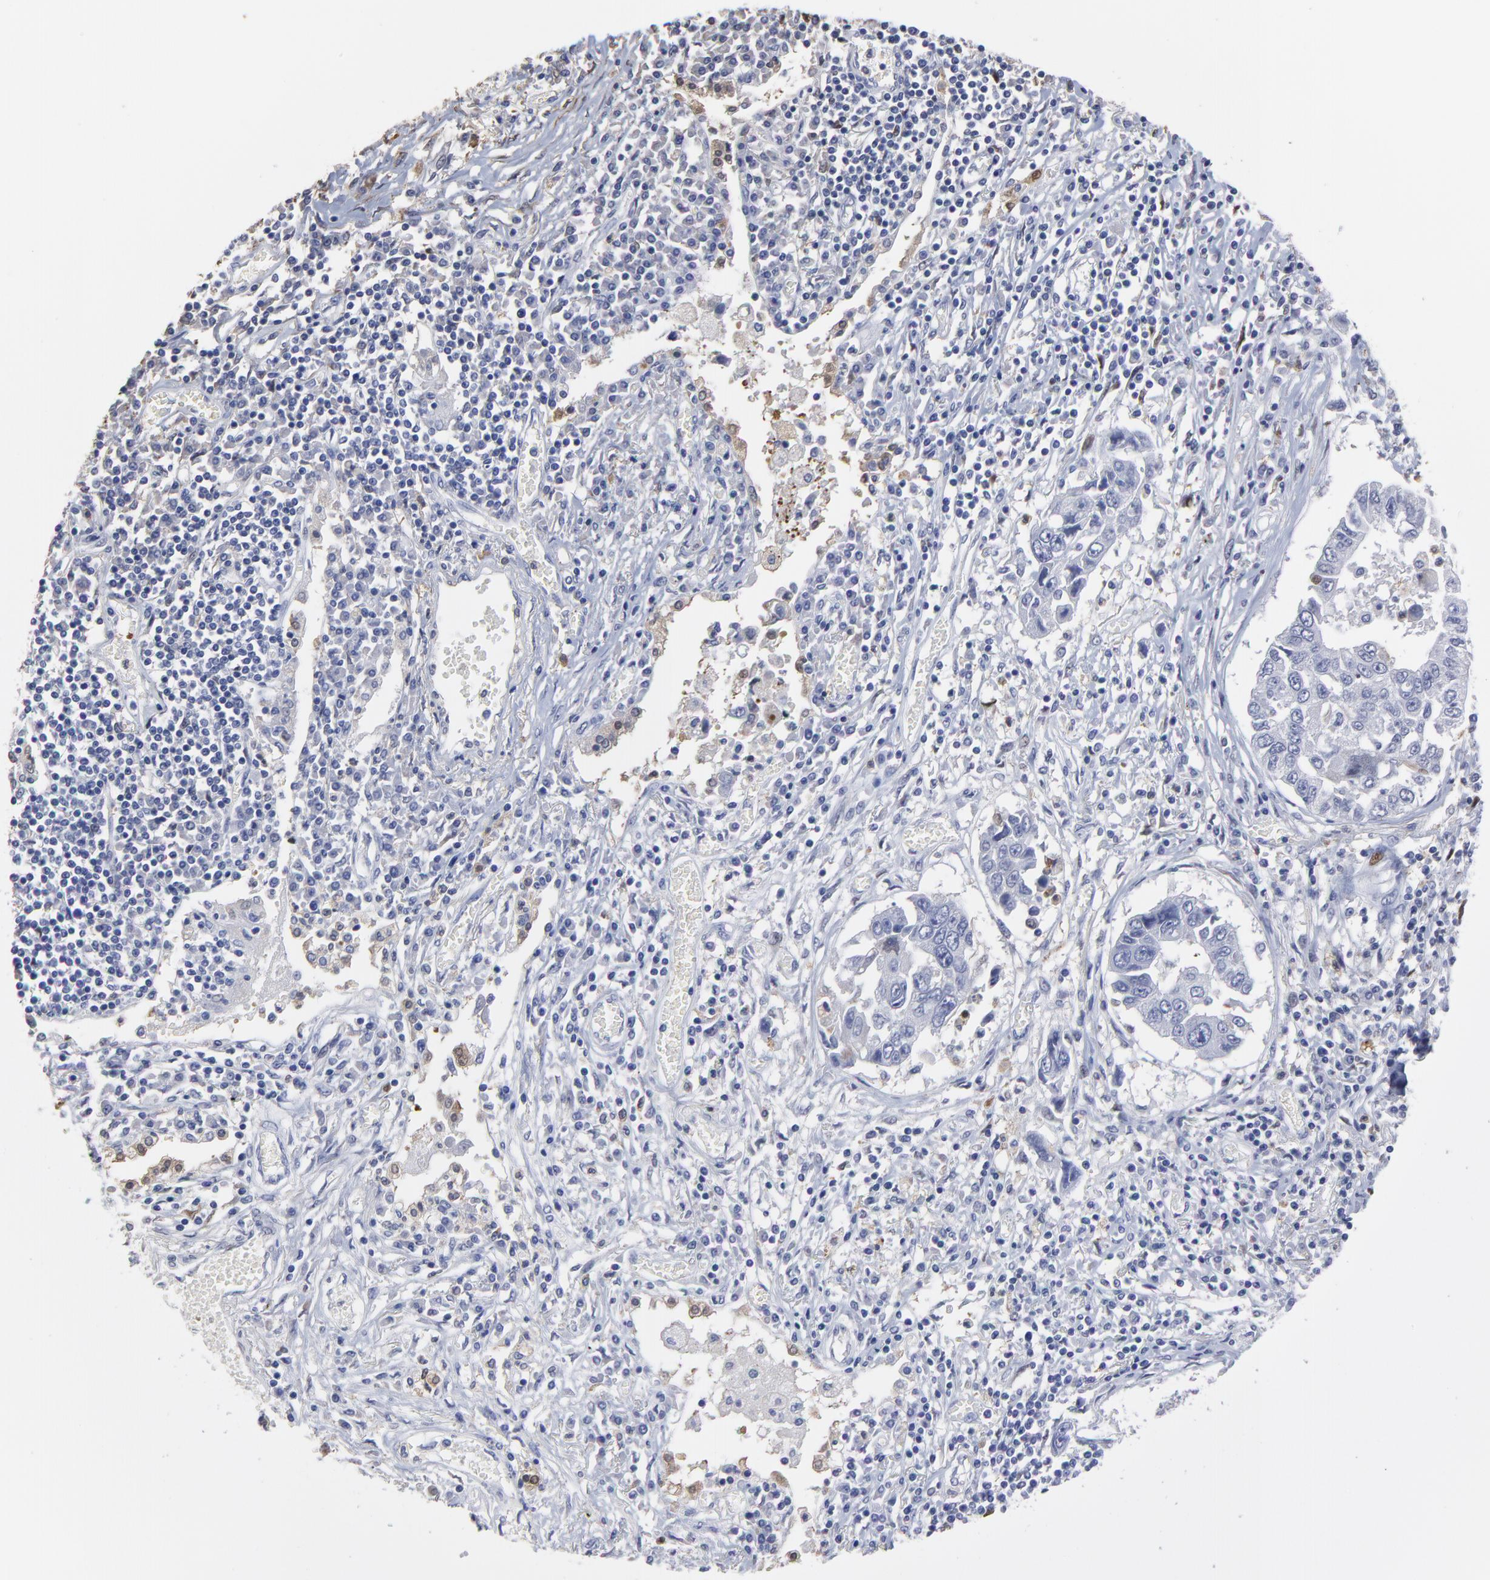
{"staining": {"intensity": "negative", "quantity": "none", "location": "none"}, "tissue": "lung cancer", "cell_type": "Tumor cells", "image_type": "cancer", "snomed": [{"axis": "morphology", "description": "Squamous cell carcinoma, NOS"}, {"axis": "topography", "description": "Lung"}], "caption": "Immunohistochemical staining of lung cancer displays no significant staining in tumor cells.", "gene": "SMARCA1", "patient": {"sex": "male", "age": 71}}